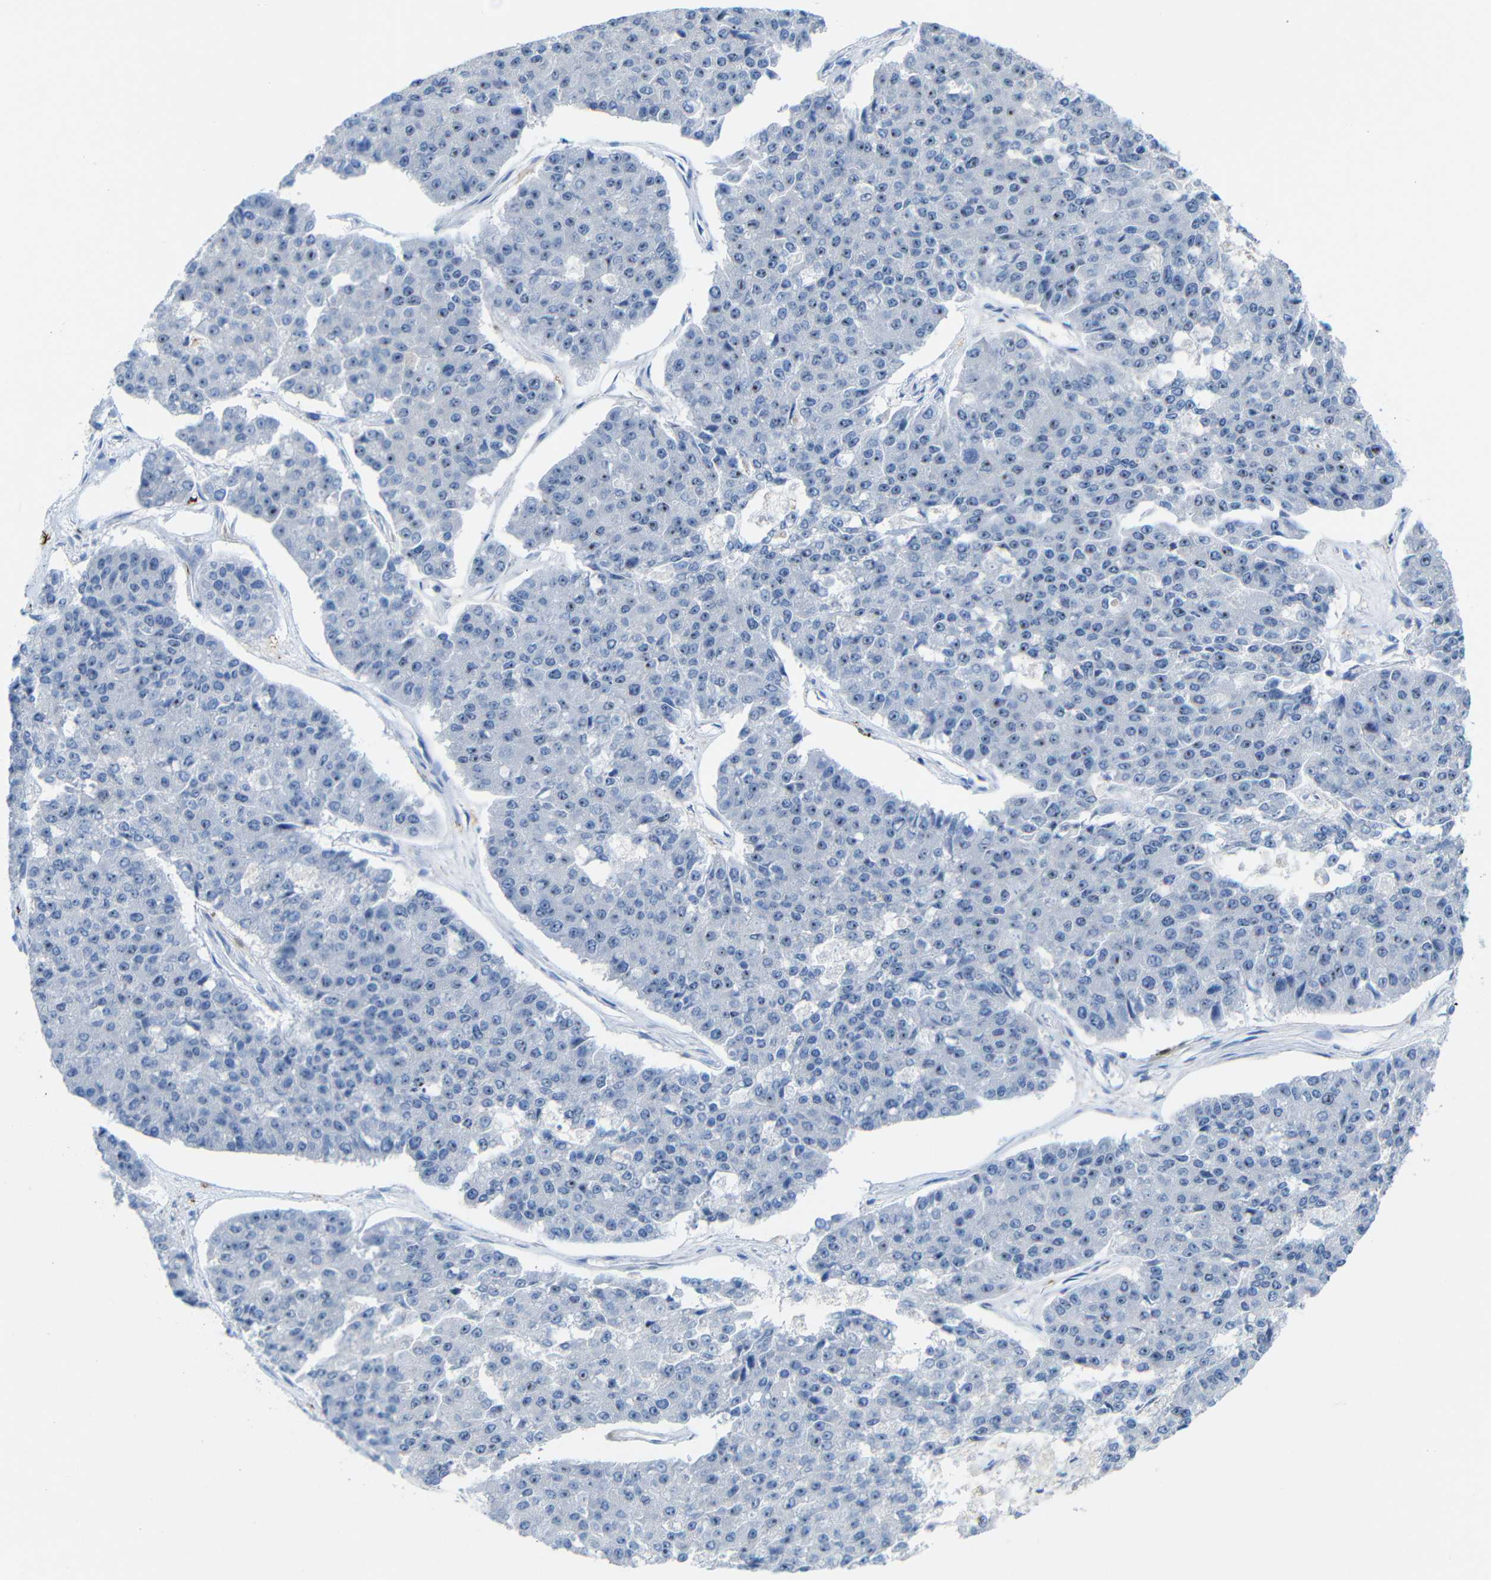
{"staining": {"intensity": "strong", "quantity": ">75%", "location": "nuclear"}, "tissue": "pancreatic cancer", "cell_type": "Tumor cells", "image_type": "cancer", "snomed": [{"axis": "morphology", "description": "Adenocarcinoma, NOS"}, {"axis": "topography", "description": "Pancreas"}], "caption": "Immunohistochemistry (IHC) of adenocarcinoma (pancreatic) reveals high levels of strong nuclear positivity in about >75% of tumor cells.", "gene": "C1orf210", "patient": {"sex": "male", "age": 50}}